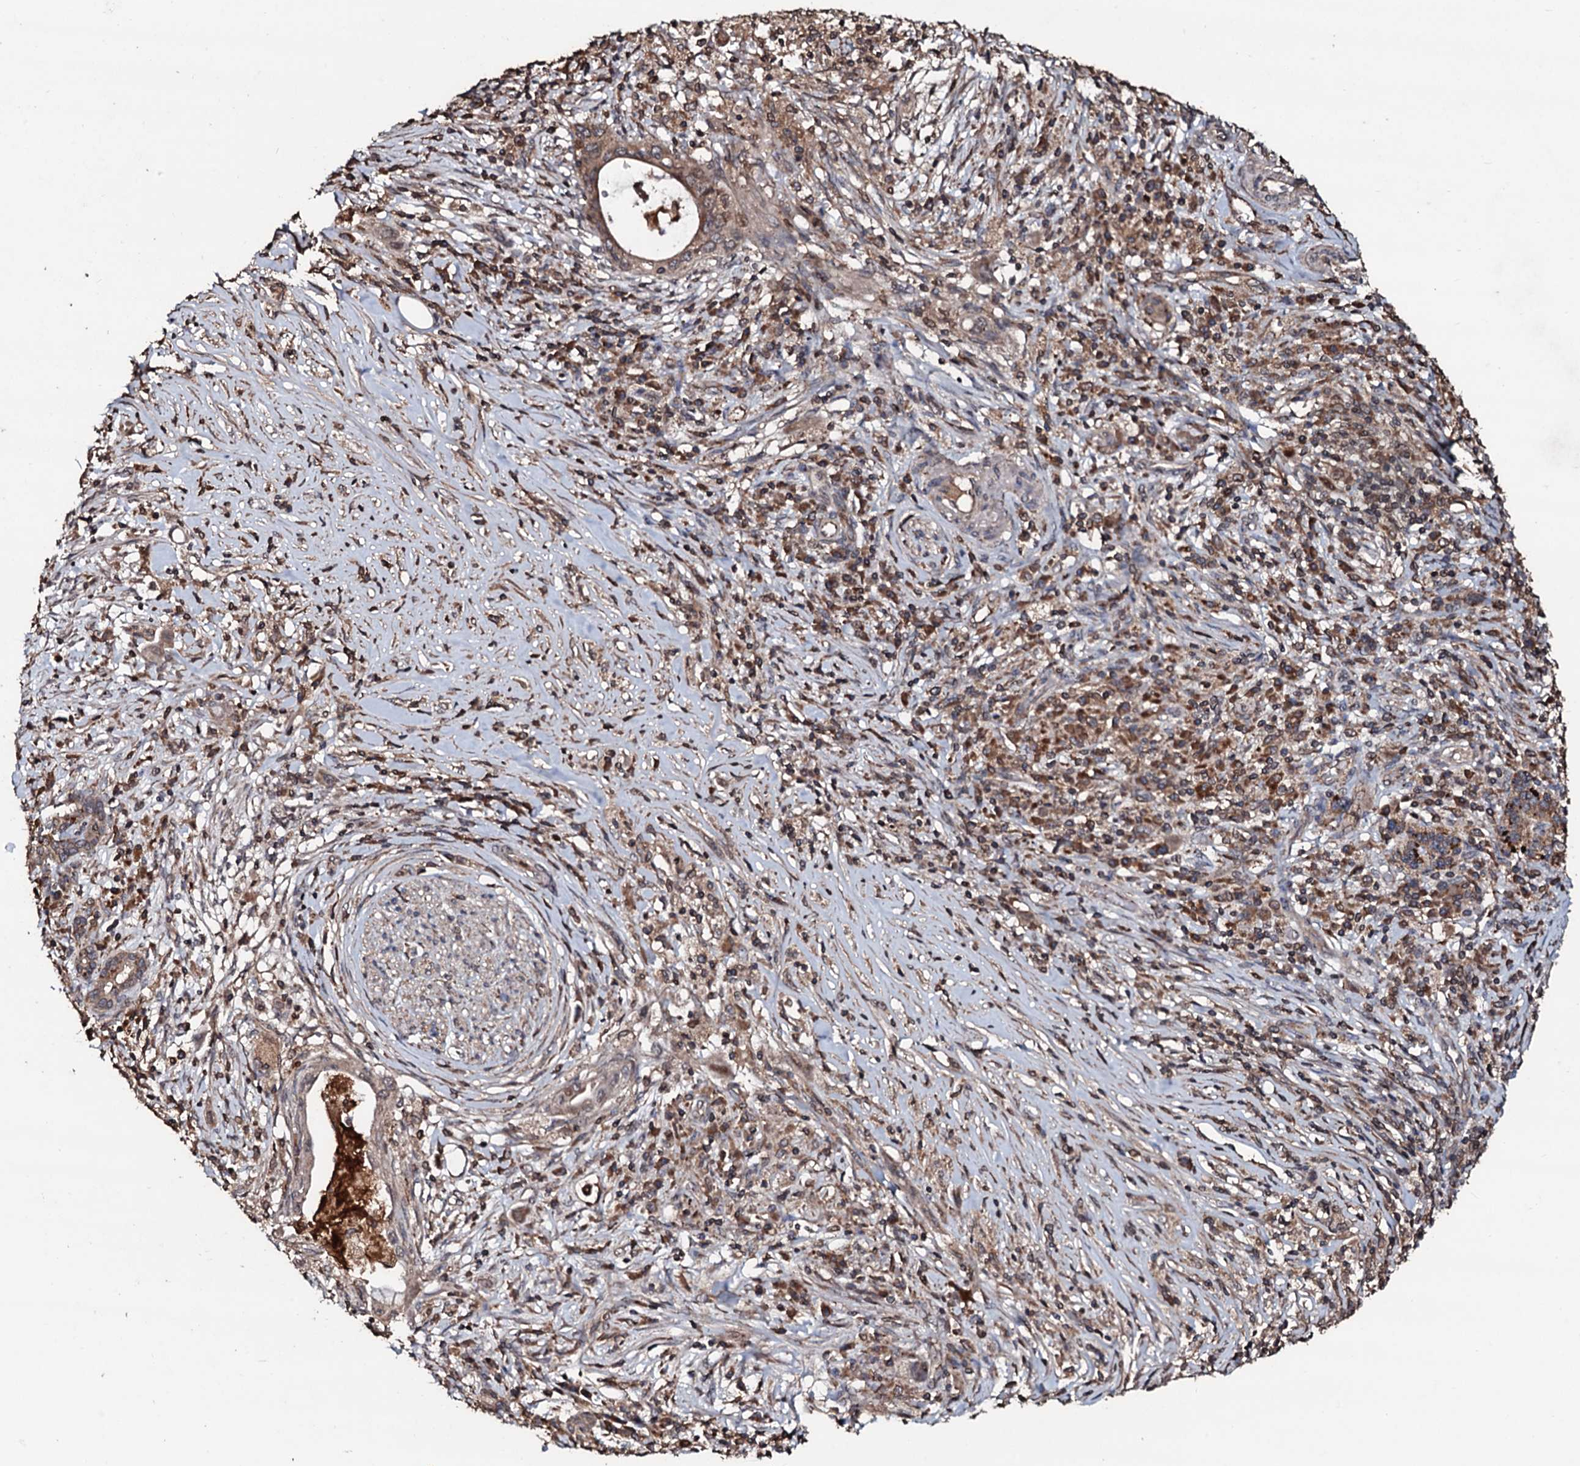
{"staining": {"intensity": "moderate", "quantity": ">75%", "location": "cytoplasmic/membranous"}, "tissue": "pancreatic cancer", "cell_type": "Tumor cells", "image_type": "cancer", "snomed": [{"axis": "morphology", "description": "Adenocarcinoma, NOS"}, {"axis": "topography", "description": "Pancreas"}], "caption": "Immunohistochemical staining of pancreatic cancer displays moderate cytoplasmic/membranous protein expression in approximately >75% of tumor cells.", "gene": "SDHAF2", "patient": {"sex": "female", "age": 73}}